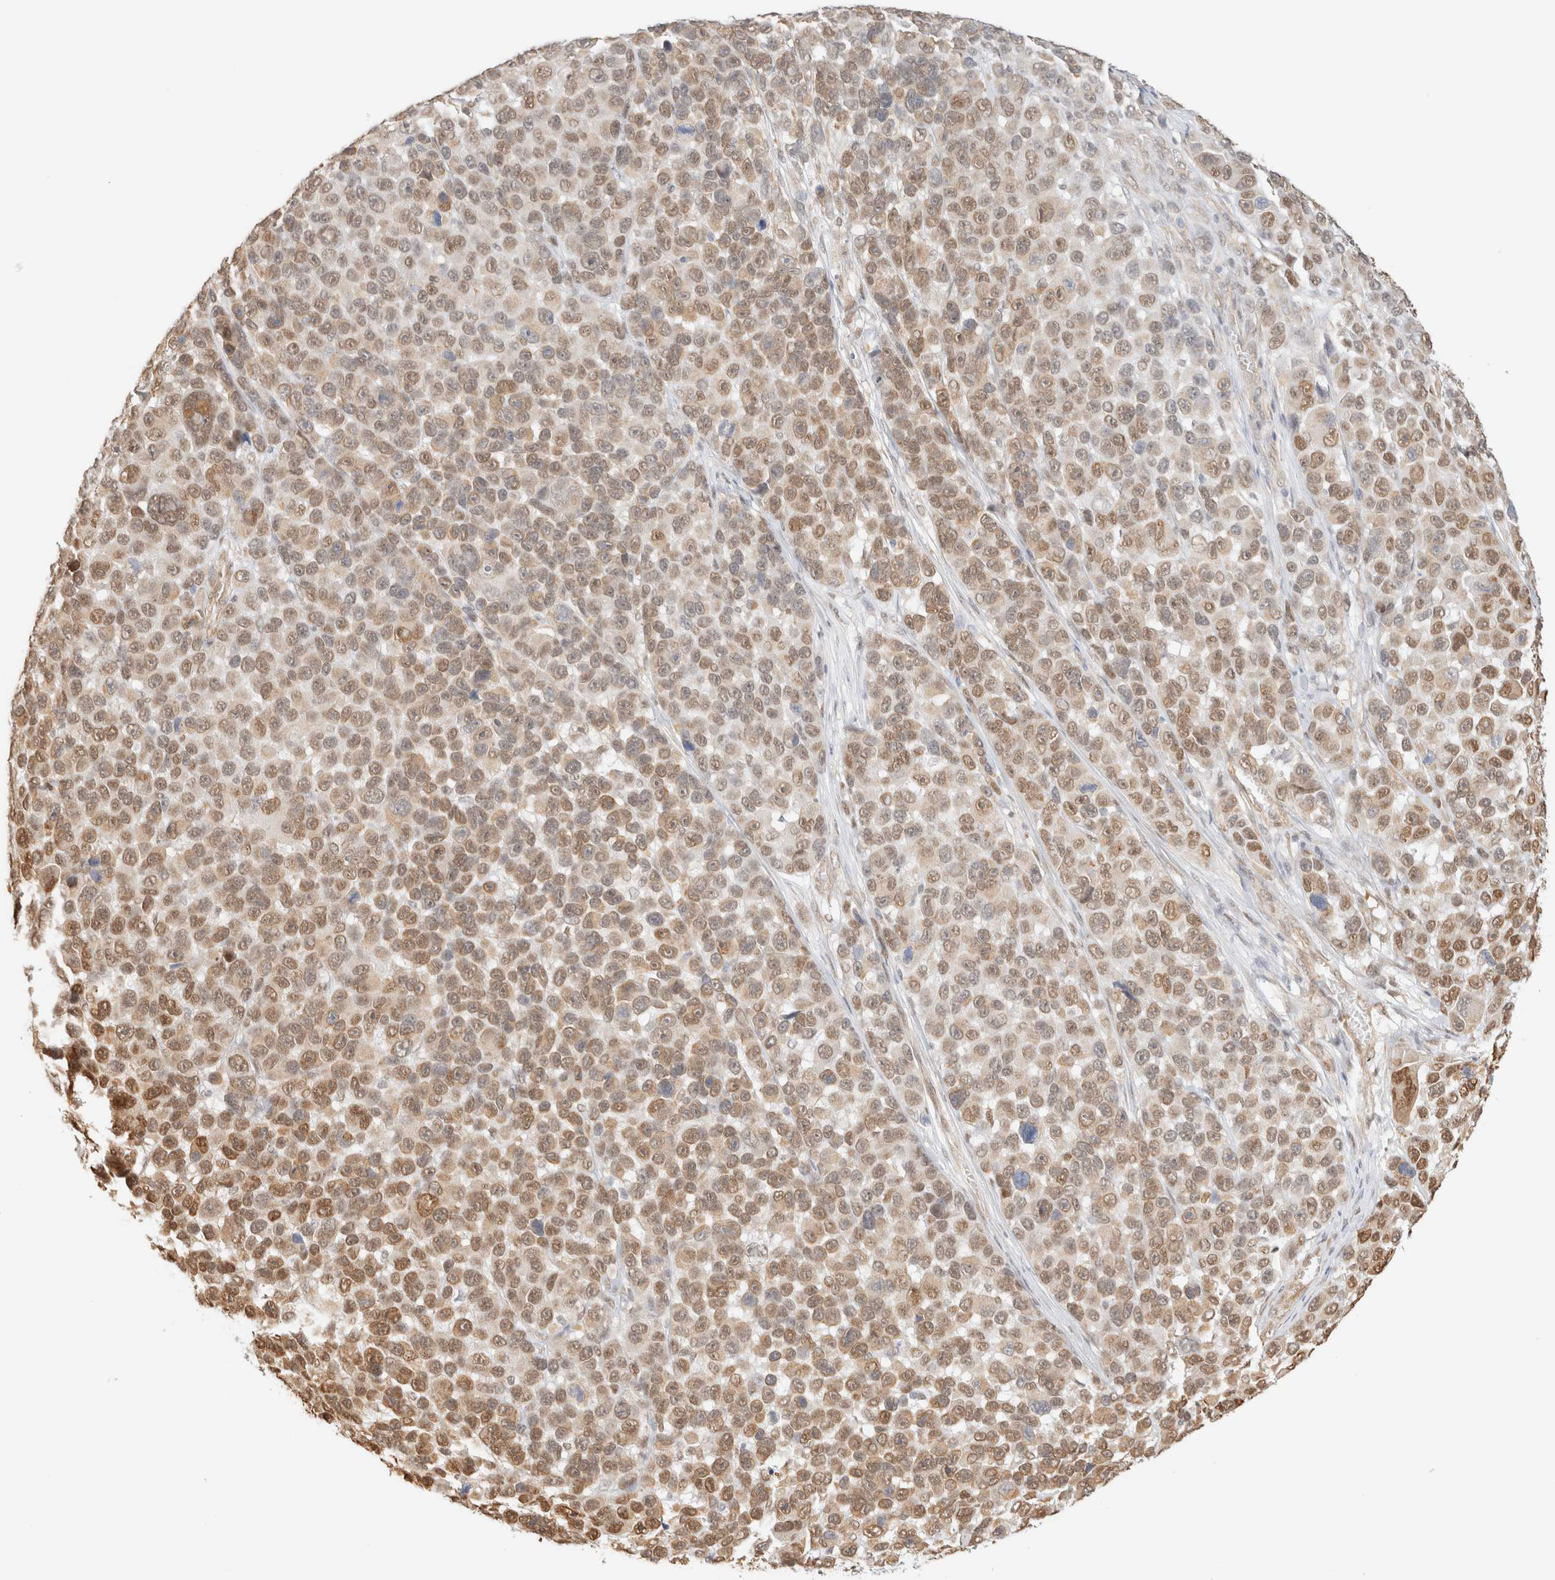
{"staining": {"intensity": "moderate", "quantity": ">75%", "location": "nuclear"}, "tissue": "melanoma", "cell_type": "Tumor cells", "image_type": "cancer", "snomed": [{"axis": "morphology", "description": "Malignant melanoma, NOS"}, {"axis": "topography", "description": "Skin"}], "caption": "Malignant melanoma tissue demonstrates moderate nuclear expression in about >75% of tumor cells, visualized by immunohistochemistry.", "gene": "ARID5A", "patient": {"sex": "male", "age": 53}}